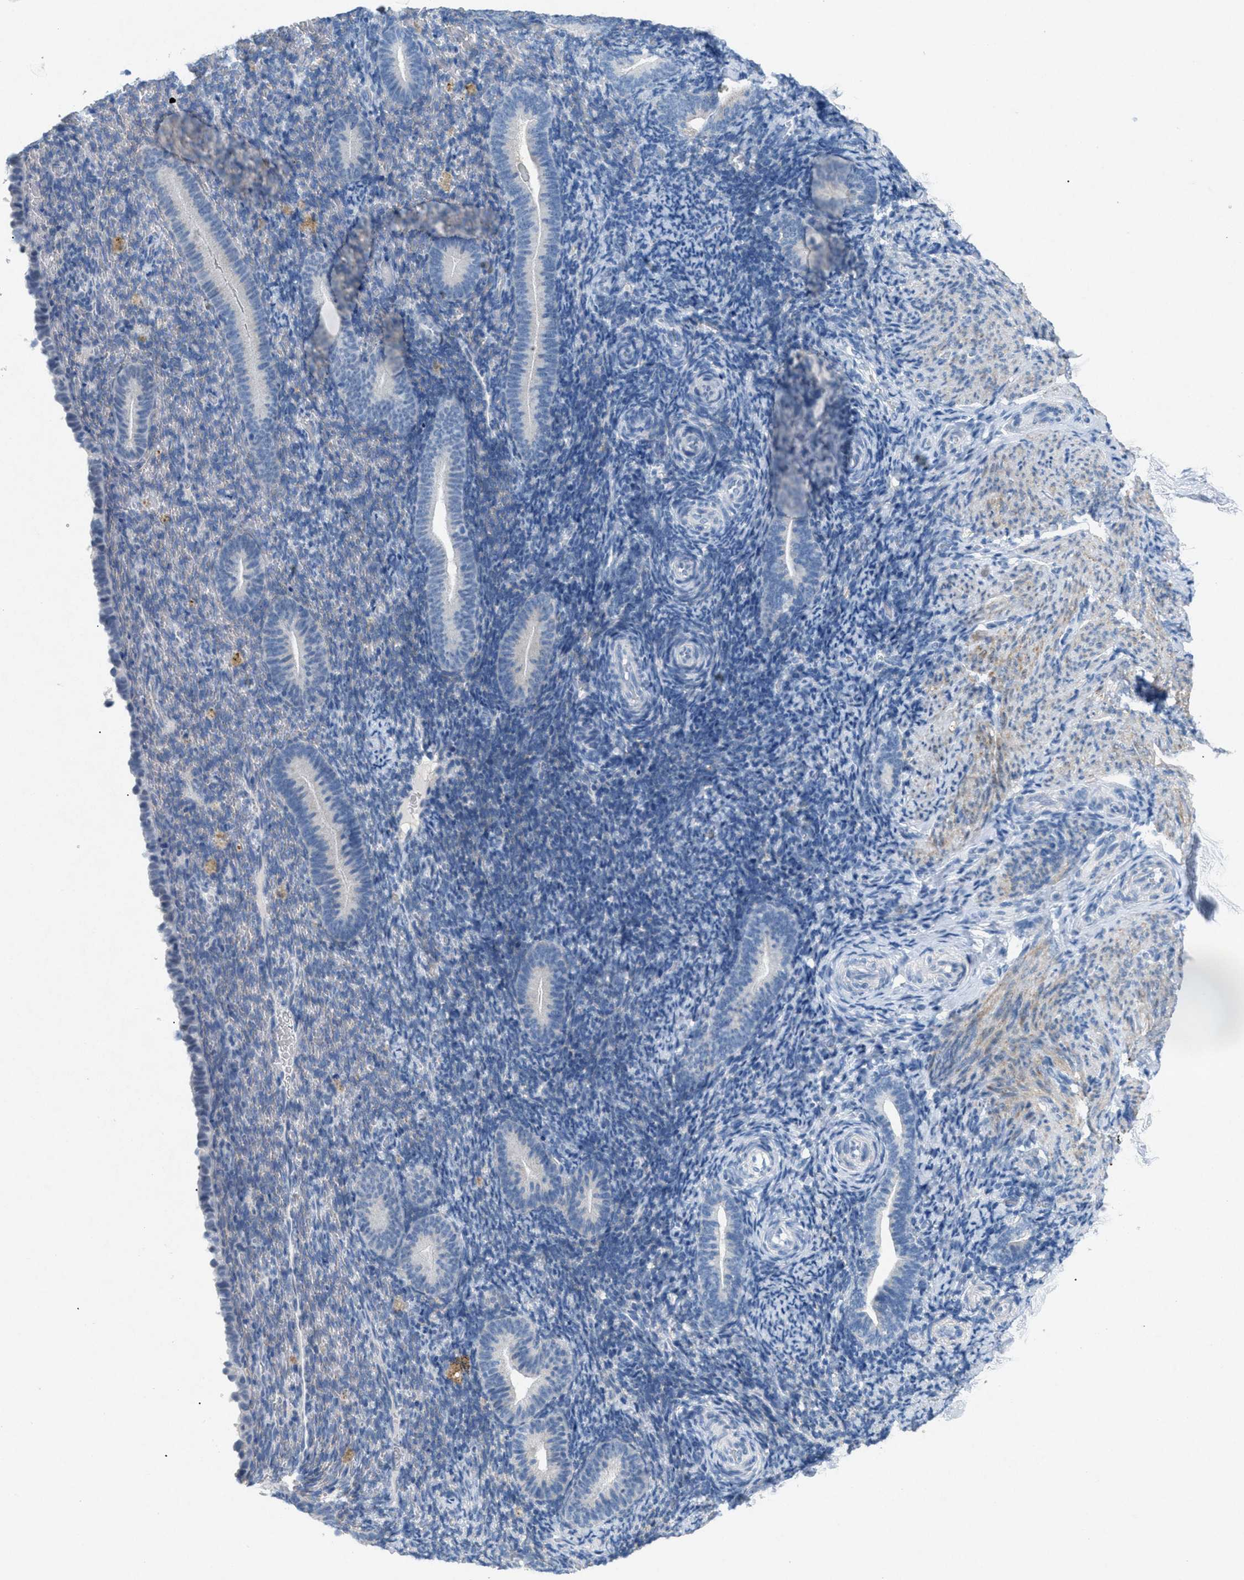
{"staining": {"intensity": "negative", "quantity": "none", "location": "none"}, "tissue": "endometrium", "cell_type": "Cells in endometrial stroma", "image_type": "normal", "snomed": [{"axis": "morphology", "description": "Normal tissue, NOS"}, {"axis": "topography", "description": "Endometrium"}], "caption": "Immunohistochemistry of unremarkable human endometrium shows no staining in cells in endometrial stroma.", "gene": "TASOR", "patient": {"sex": "female", "age": 51}}